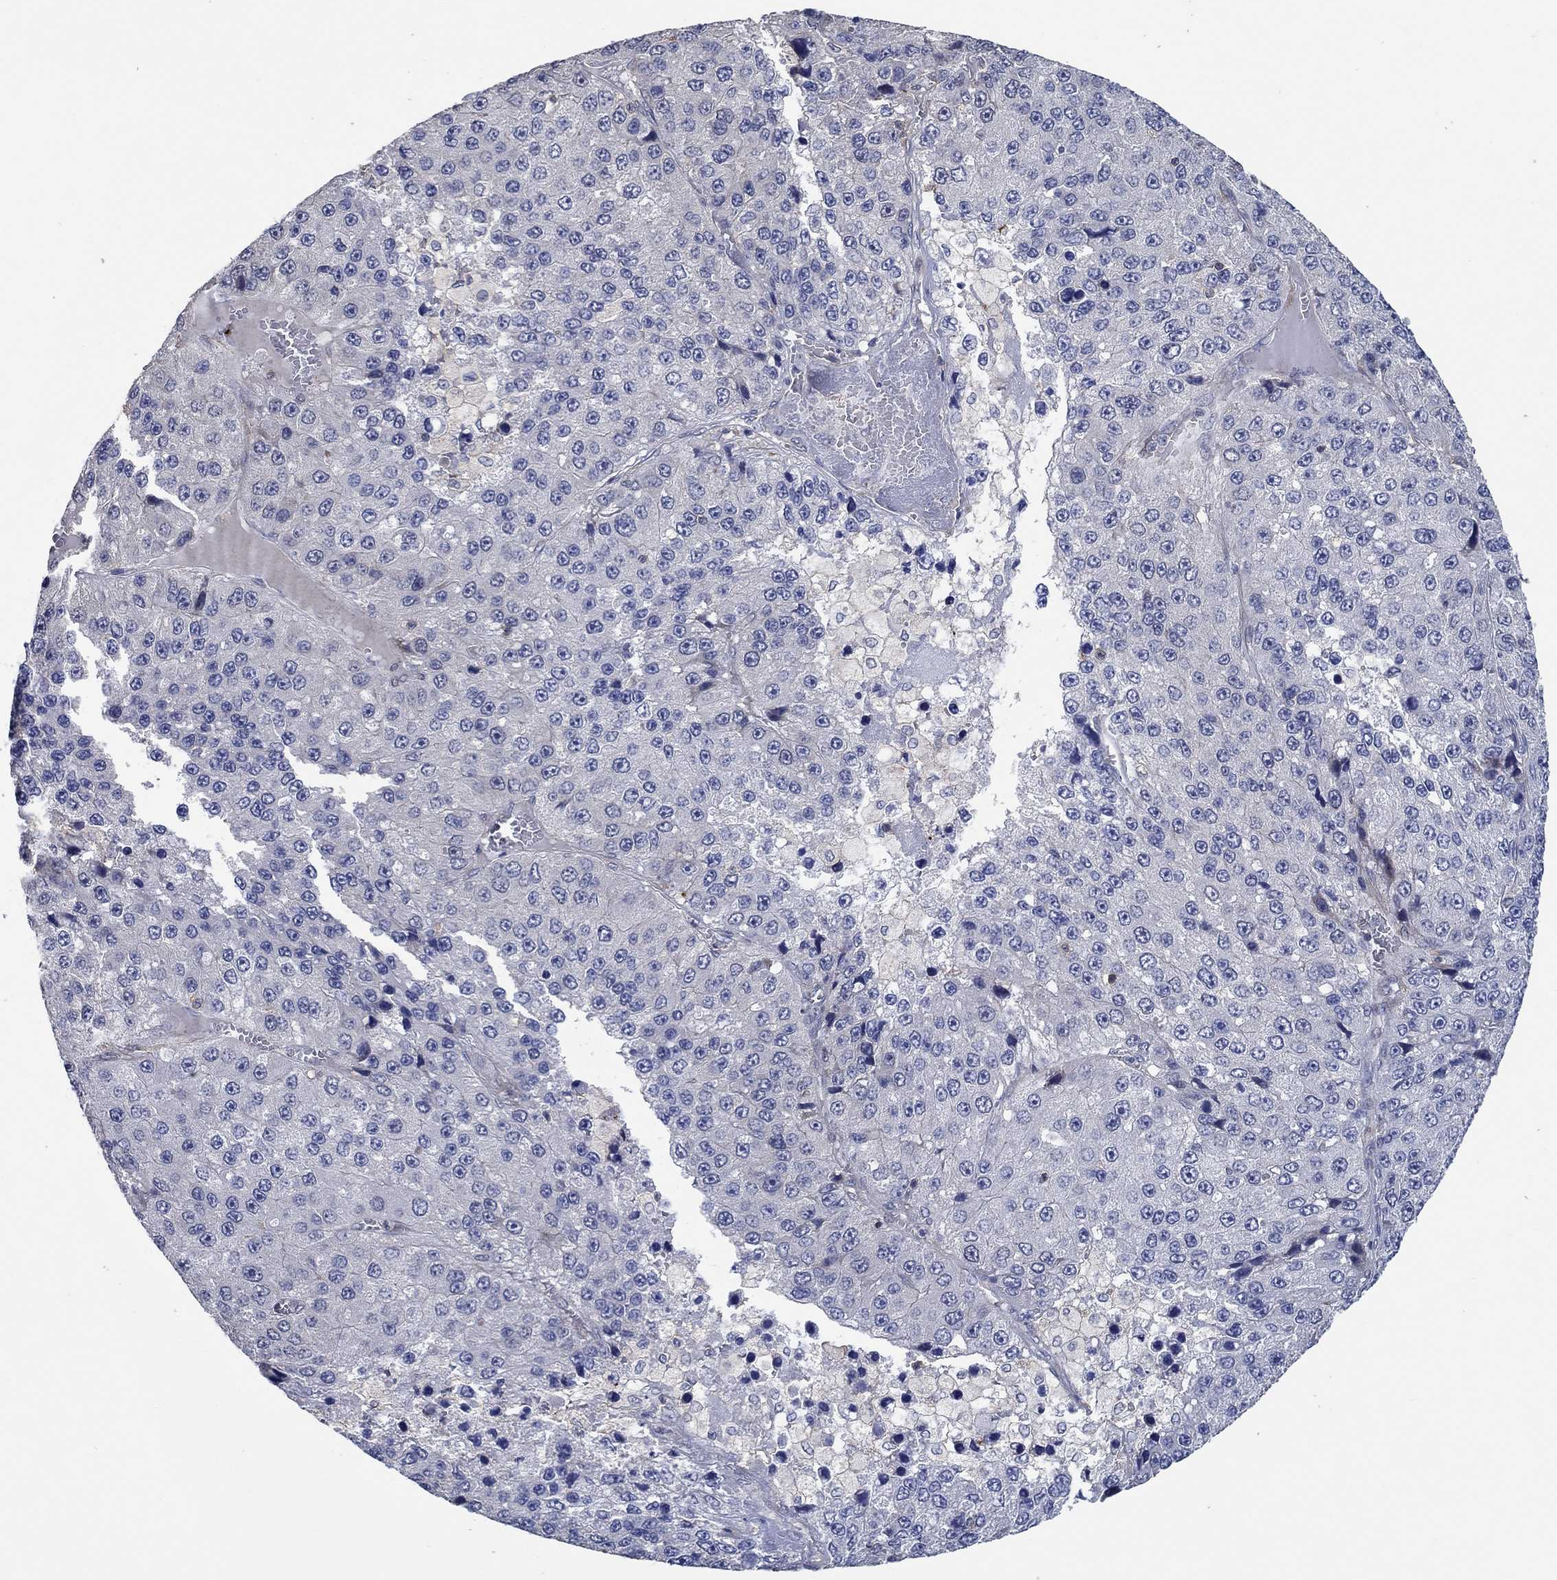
{"staining": {"intensity": "negative", "quantity": "none", "location": "none"}, "tissue": "liver cancer", "cell_type": "Tumor cells", "image_type": "cancer", "snomed": [{"axis": "morphology", "description": "Carcinoma, Hepatocellular, NOS"}, {"axis": "topography", "description": "Liver"}], "caption": "IHC of liver cancer (hepatocellular carcinoma) exhibits no positivity in tumor cells.", "gene": "TNFAIP8L3", "patient": {"sex": "female", "age": 73}}